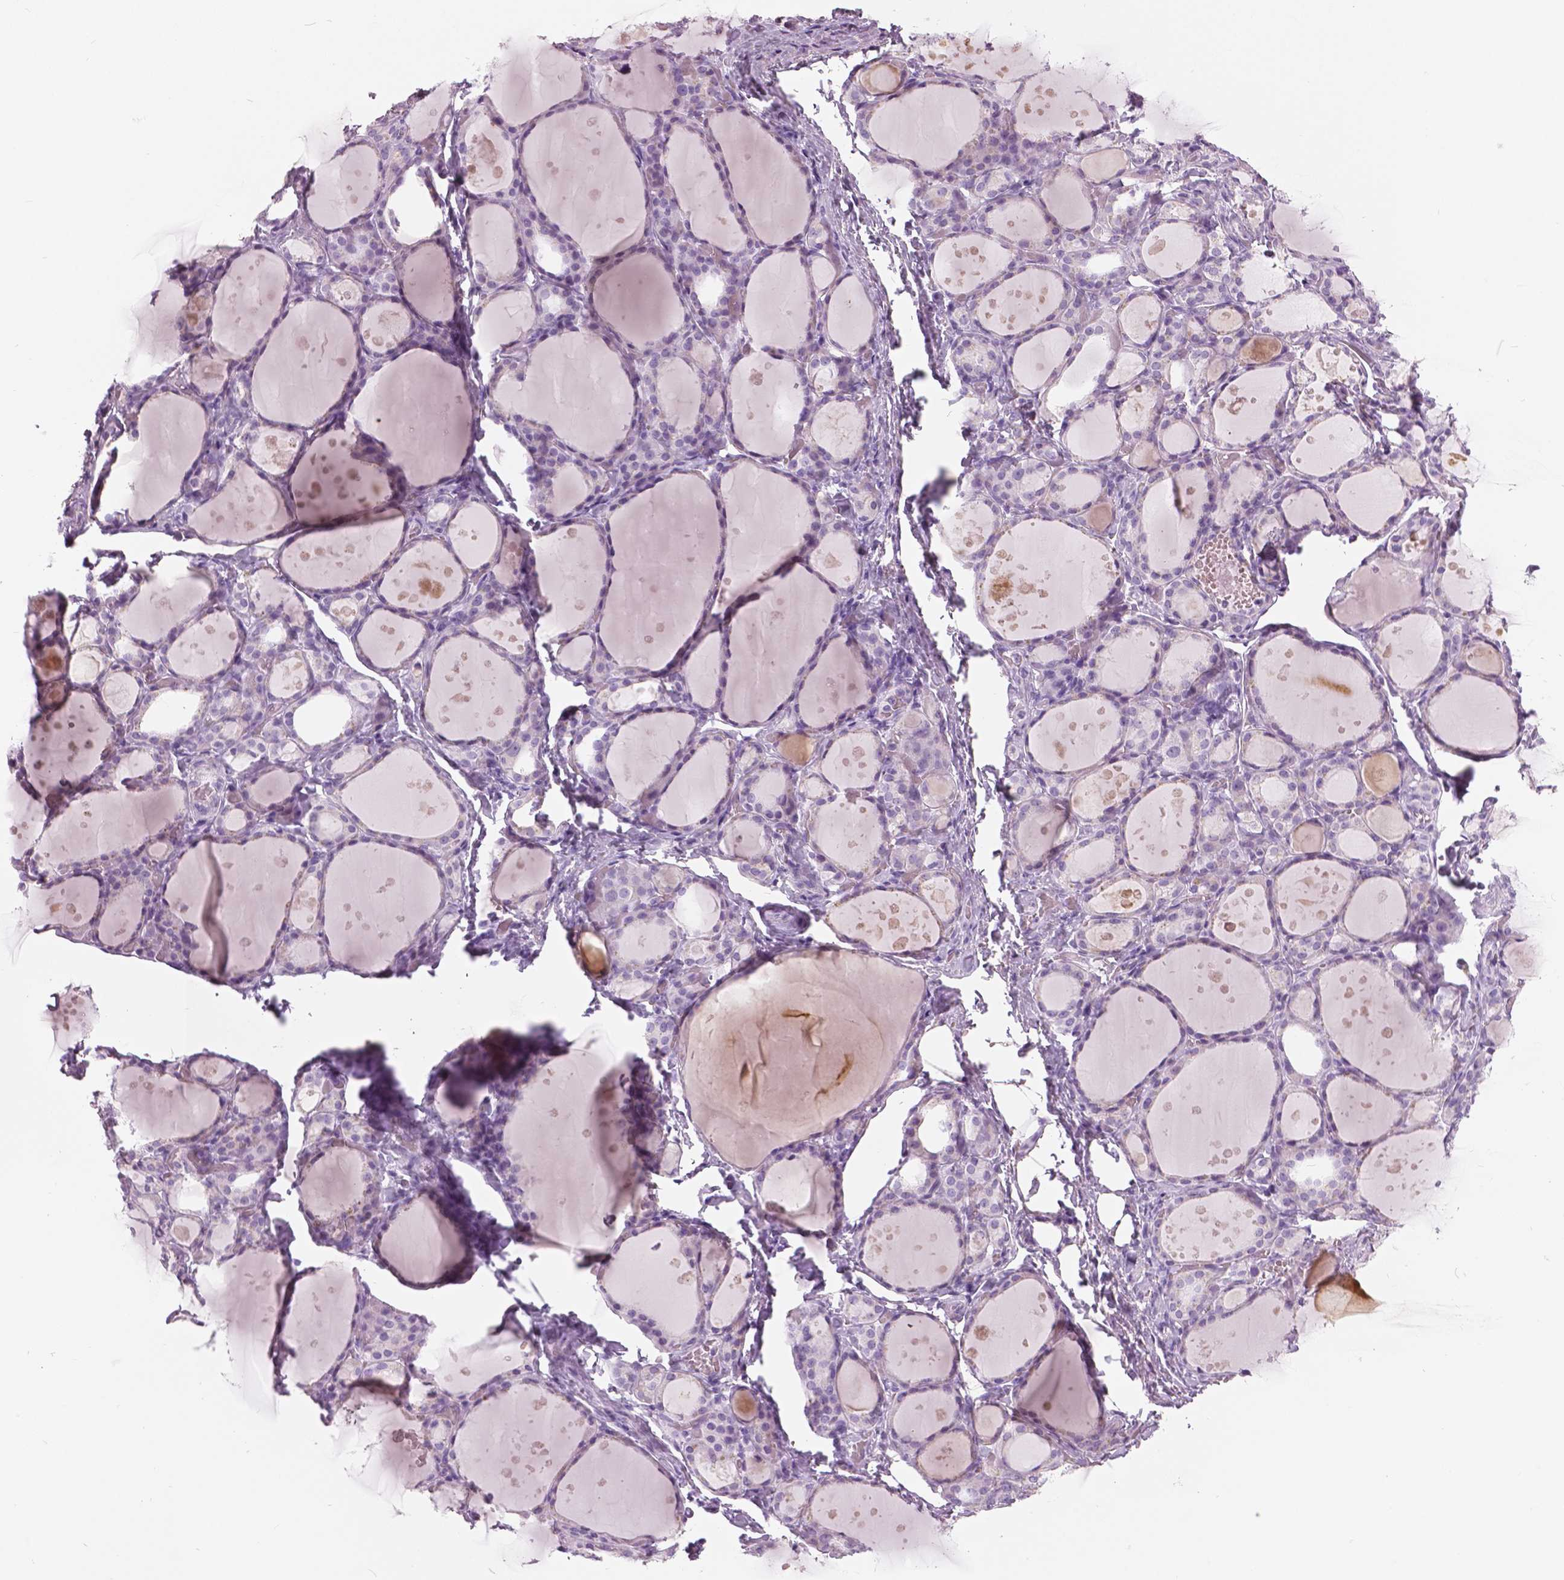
{"staining": {"intensity": "negative", "quantity": "none", "location": "none"}, "tissue": "thyroid gland", "cell_type": "Glandular cells", "image_type": "normal", "snomed": [{"axis": "morphology", "description": "Normal tissue, NOS"}, {"axis": "topography", "description": "Thyroid gland"}], "caption": "DAB immunohistochemical staining of unremarkable thyroid gland shows no significant expression in glandular cells. (DAB immunohistochemistry (IHC) with hematoxylin counter stain).", "gene": "SFTPD", "patient": {"sex": "male", "age": 68}}